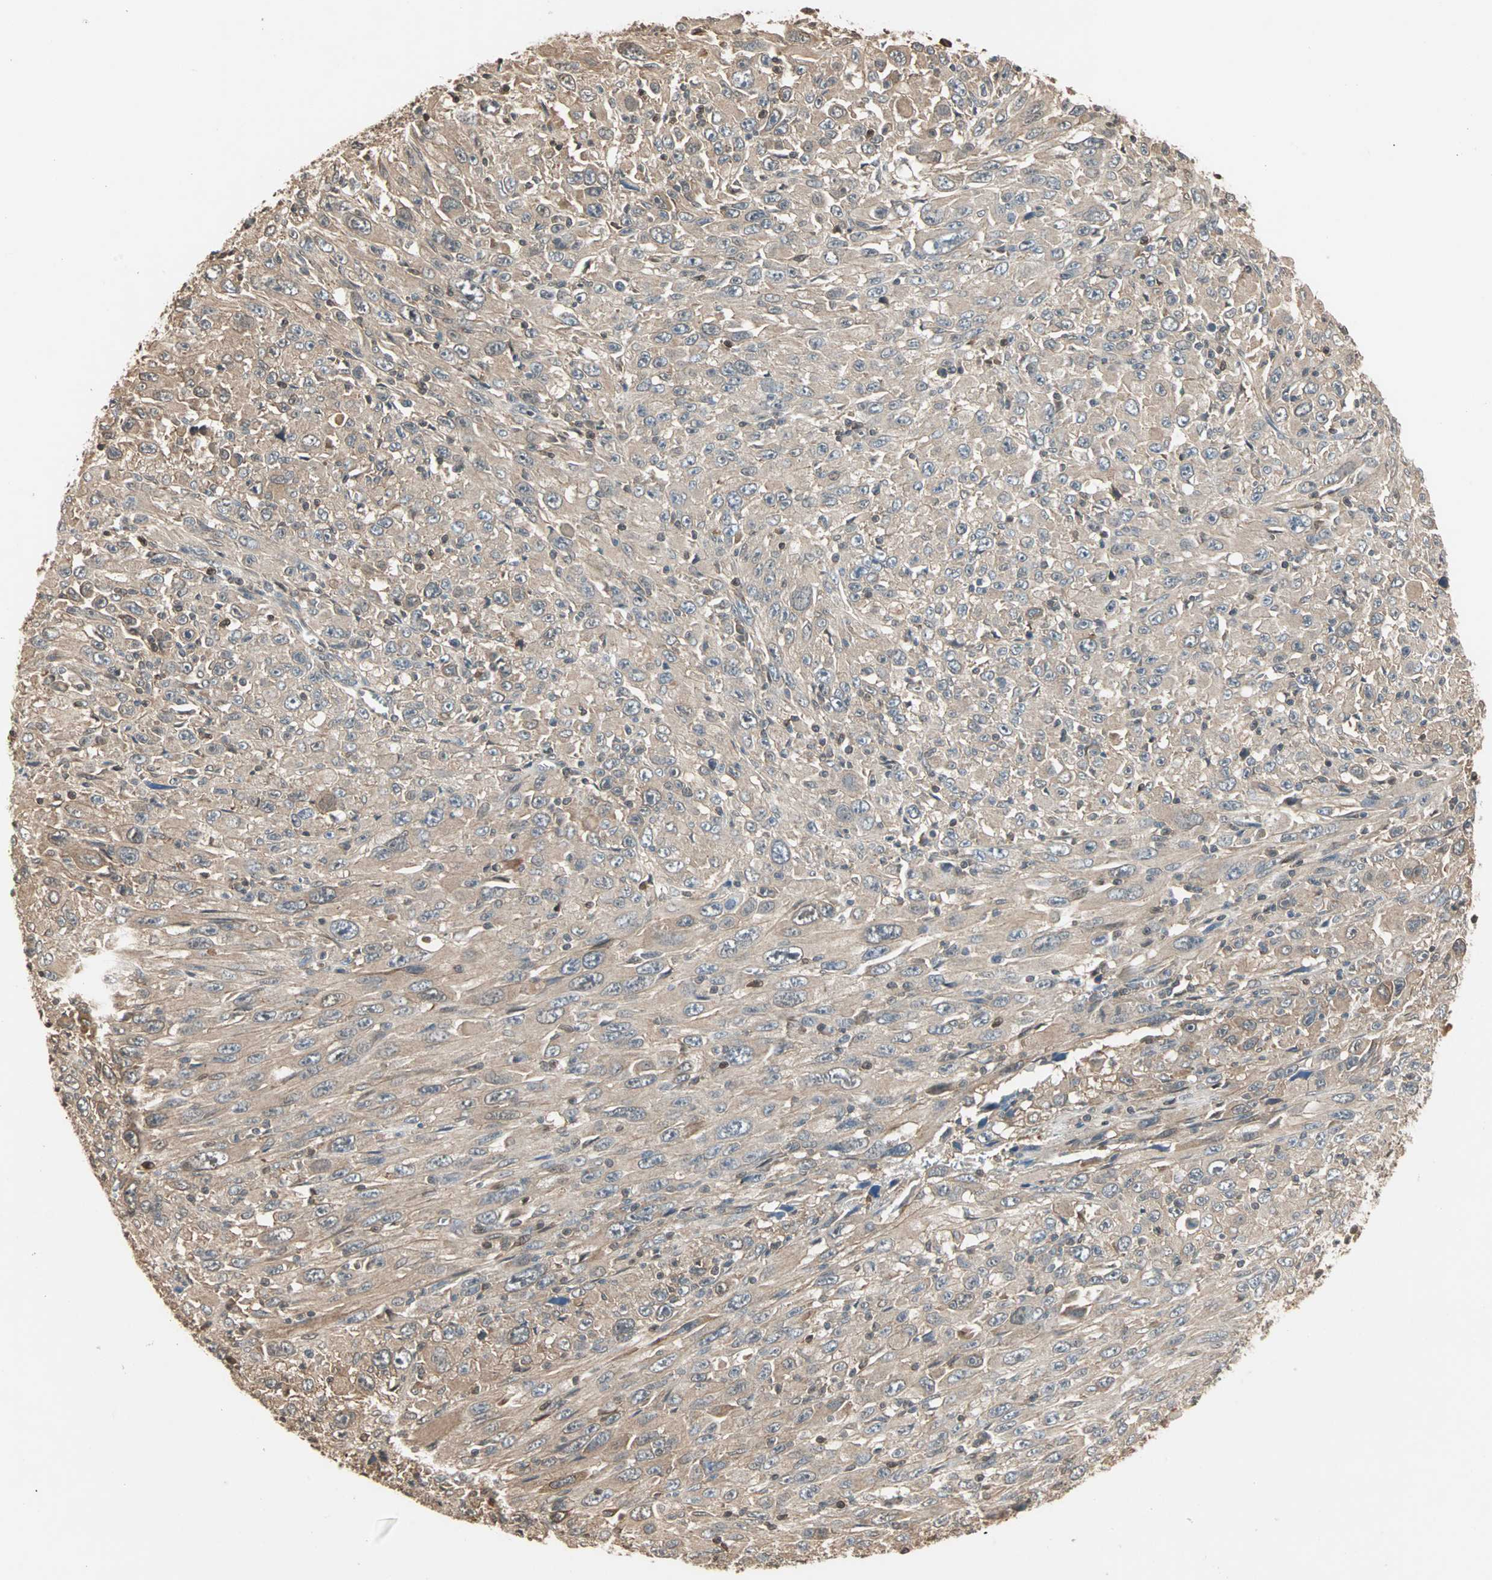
{"staining": {"intensity": "weak", "quantity": ">75%", "location": "cytoplasmic/membranous"}, "tissue": "melanoma", "cell_type": "Tumor cells", "image_type": "cancer", "snomed": [{"axis": "morphology", "description": "Malignant melanoma, Metastatic site"}, {"axis": "topography", "description": "Skin"}], "caption": "The immunohistochemical stain shows weak cytoplasmic/membranous staining in tumor cells of malignant melanoma (metastatic site) tissue.", "gene": "DRG2", "patient": {"sex": "female", "age": 56}}